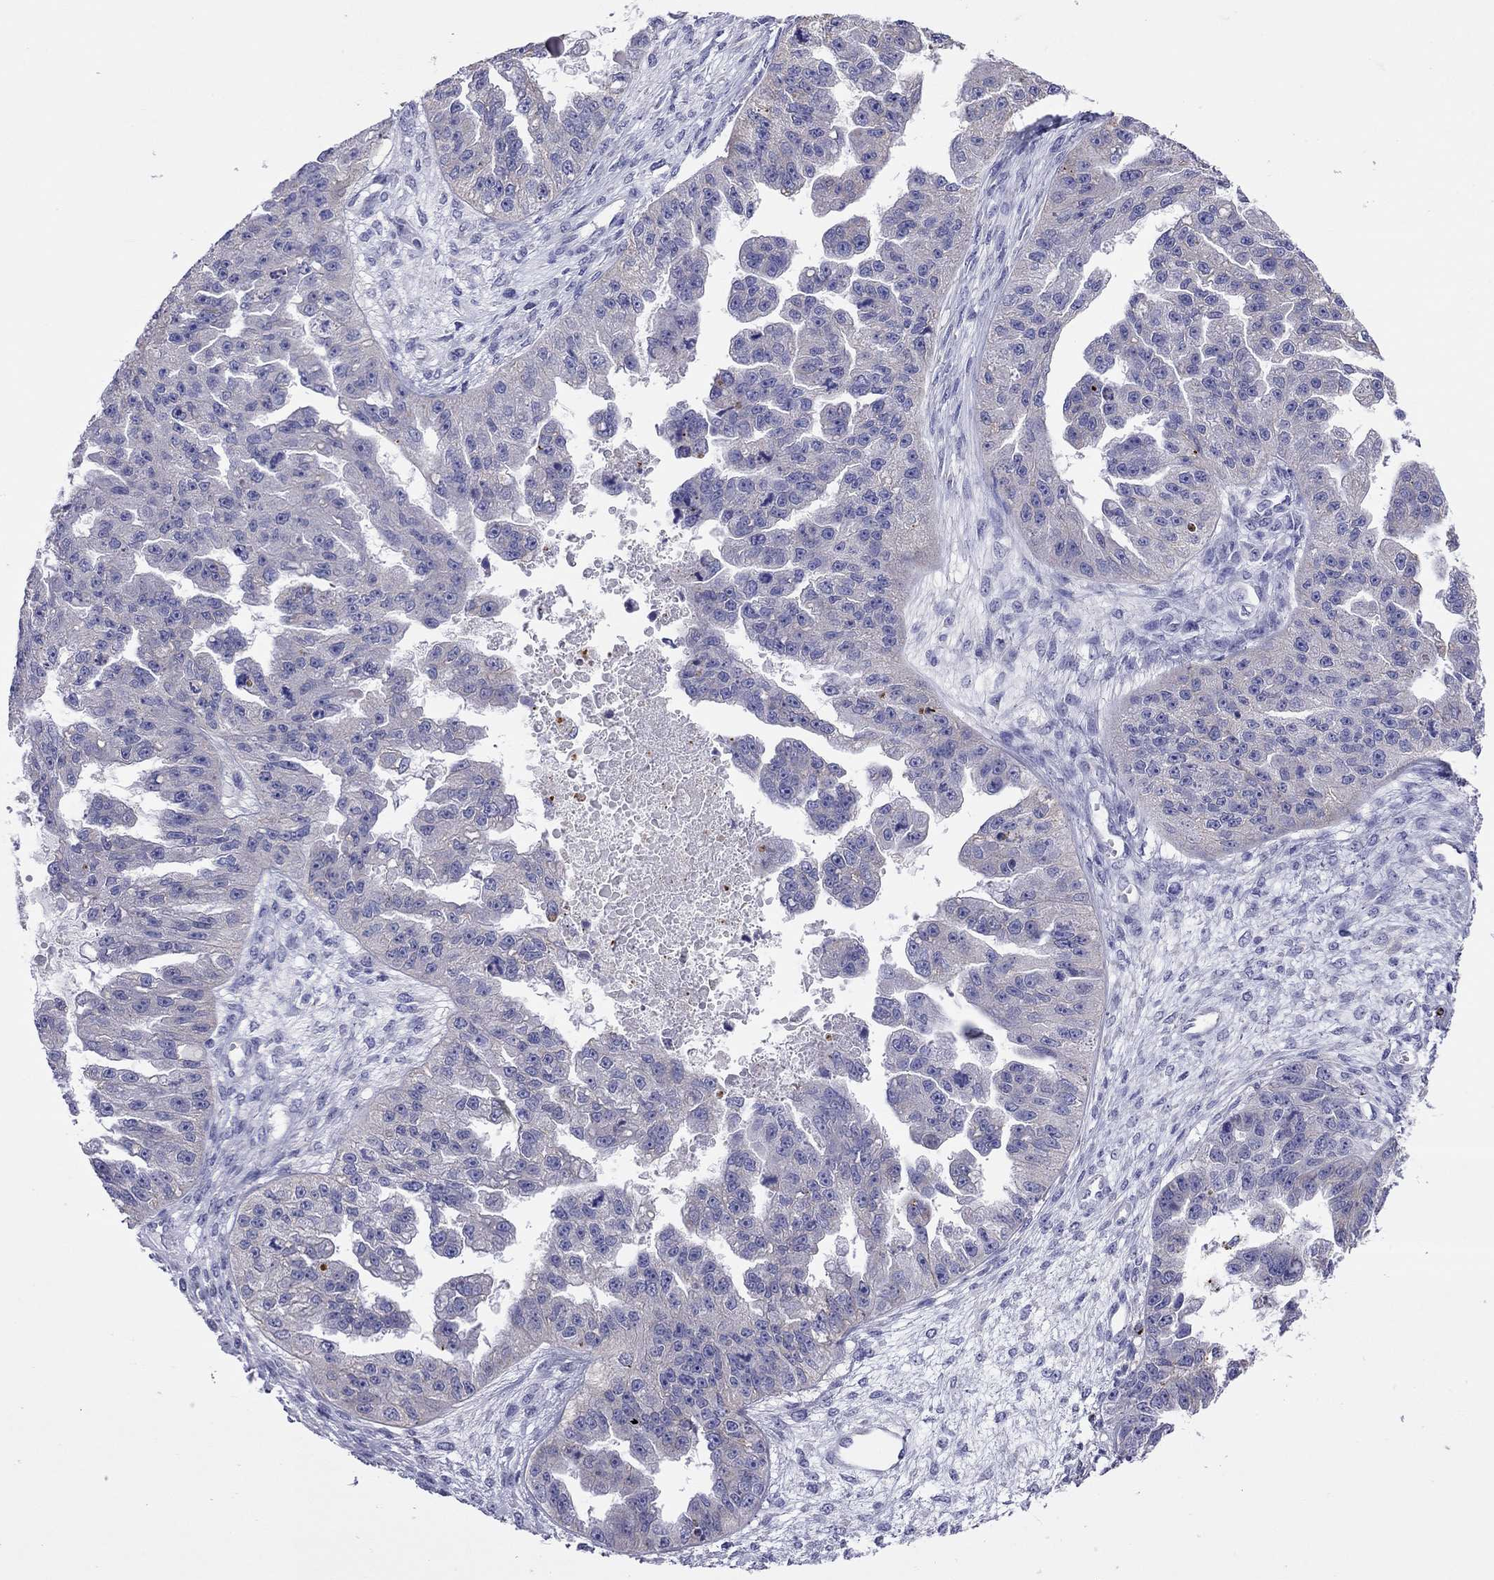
{"staining": {"intensity": "negative", "quantity": "none", "location": "none"}, "tissue": "ovarian cancer", "cell_type": "Tumor cells", "image_type": "cancer", "snomed": [{"axis": "morphology", "description": "Cystadenocarcinoma, serous, NOS"}, {"axis": "topography", "description": "Ovary"}], "caption": "Immunohistochemistry (IHC) of ovarian serous cystadenocarcinoma shows no staining in tumor cells.", "gene": "COL9A1", "patient": {"sex": "female", "age": 58}}